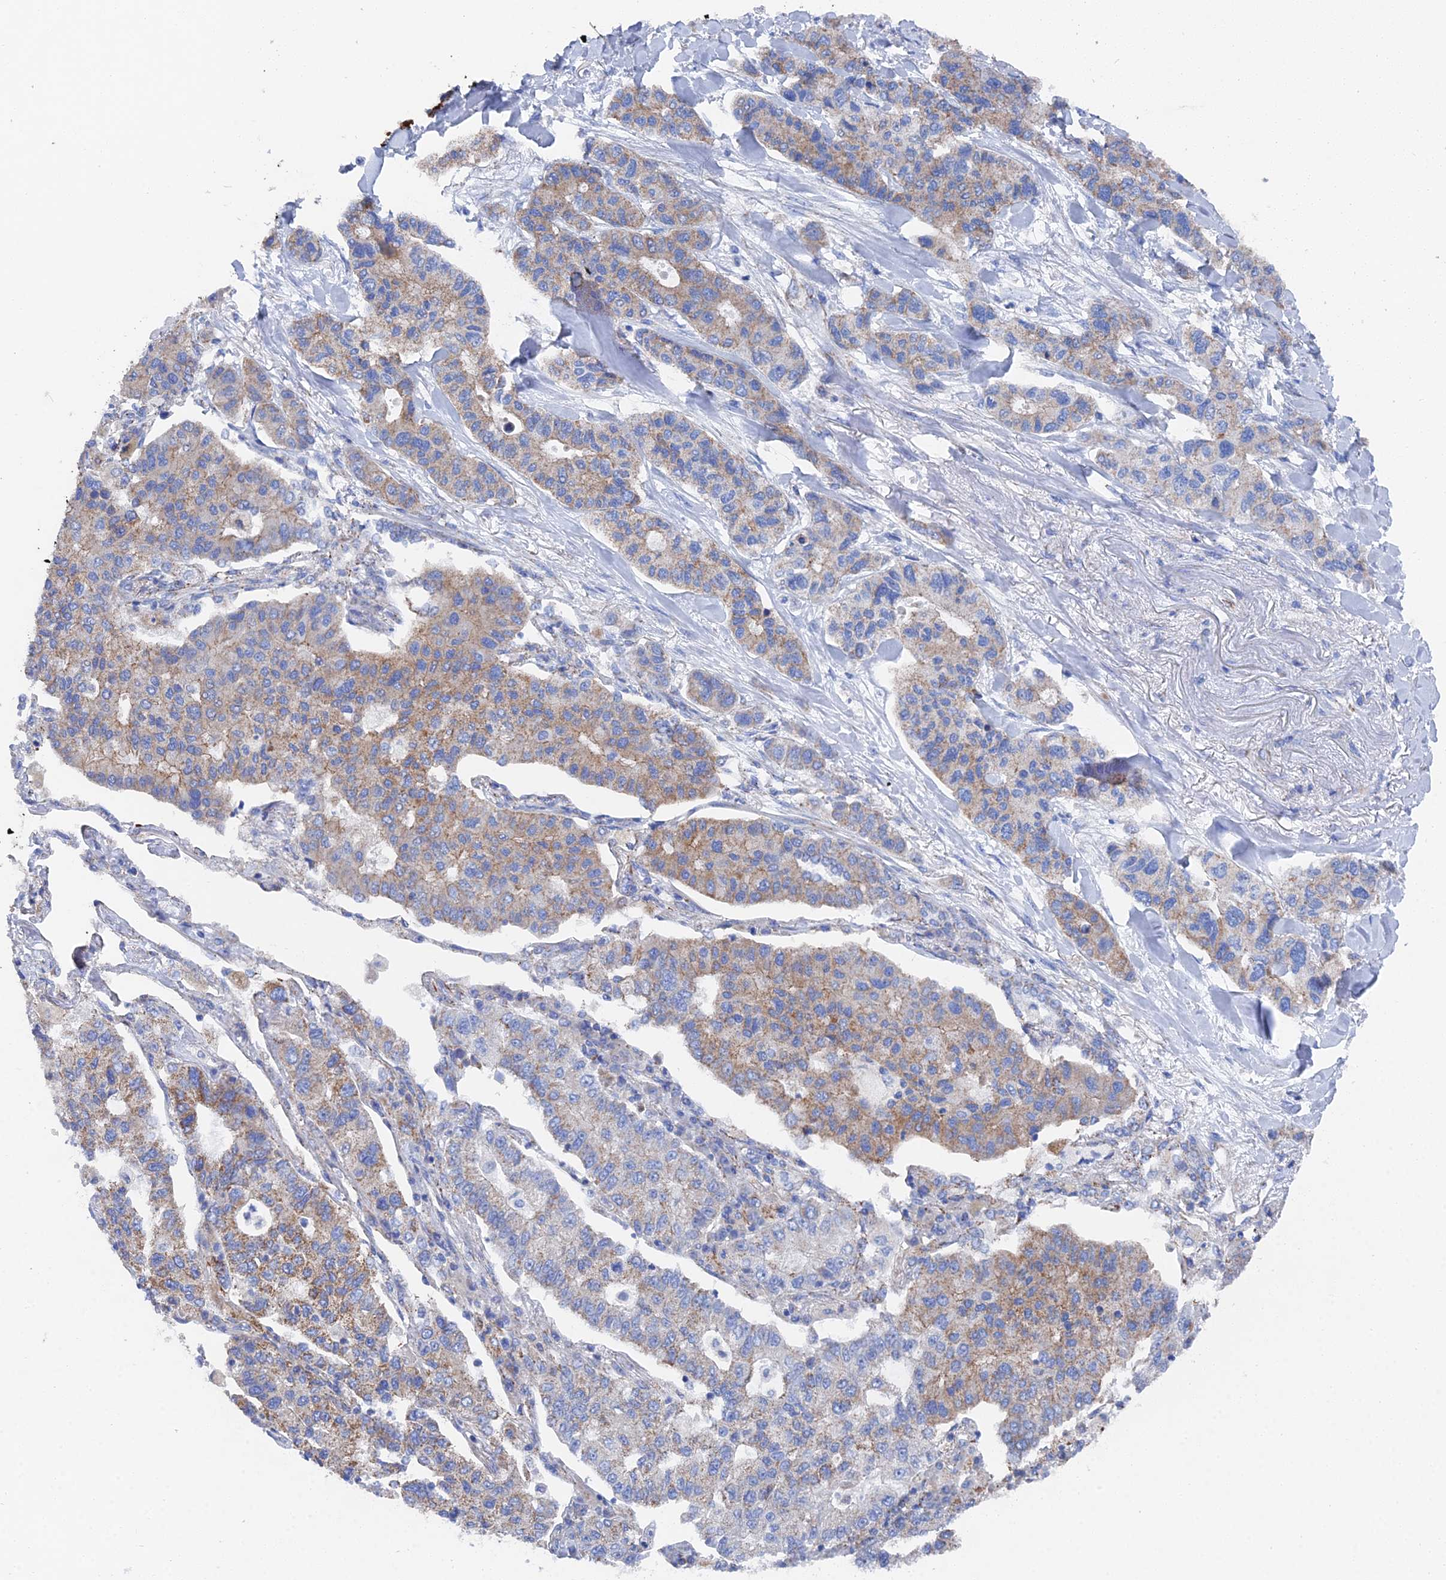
{"staining": {"intensity": "moderate", "quantity": "<25%", "location": "cytoplasmic/membranous"}, "tissue": "lung cancer", "cell_type": "Tumor cells", "image_type": "cancer", "snomed": [{"axis": "morphology", "description": "Adenocarcinoma, NOS"}, {"axis": "topography", "description": "Lung"}], "caption": "An immunohistochemistry photomicrograph of tumor tissue is shown. Protein staining in brown shows moderate cytoplasmic/membranous positivity in adenocarcinoma (lung) within tumor cells. (Stains: DAB (3,3'-diaminobenzidine) in brown, nuclei in blue, Microscopy: brightfield microscopy at high magnification).", "gene": "IFT80", "patient": {"sex": "male", "age": 49}}